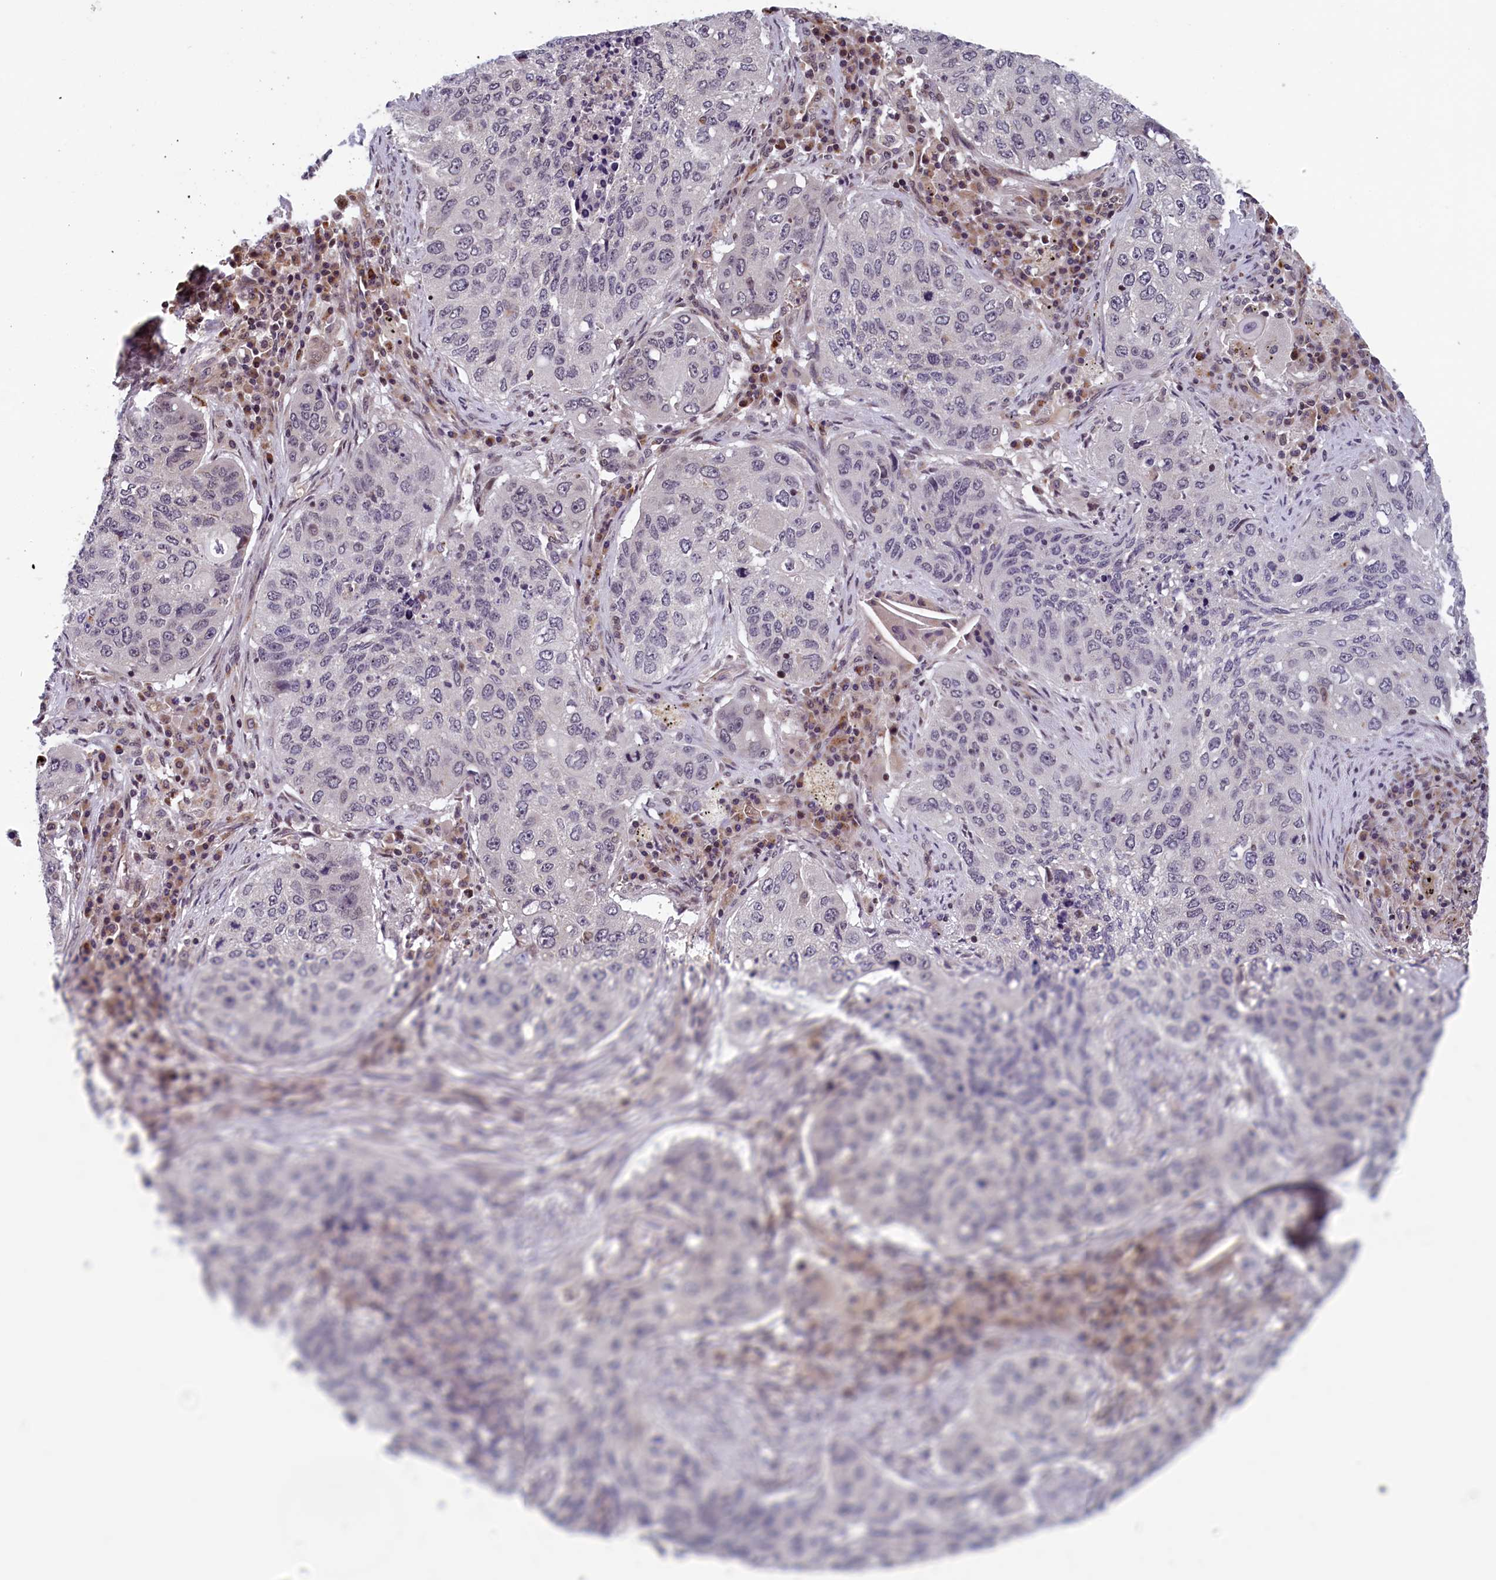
{"staining": {"intensity": "negative", "quantity": "none", "location": "none"}, "tissue": "lung cancer", "cell_type": "Tumor cells", "image_type": "cancer", "snomed": [{"axis": "morphology", "description": "Squamous cell carcinoma, NOS"}, {"axis": "topography", "description": "Lung"}], "caption": "Immunohistochemistry (IHC) histopathology image of human lung cancer stained for a protein (brown), which demonstrates no positivity in tumor cells.", "gene": "KCNK6", "patient": {"sex": "female", "age": 63}}